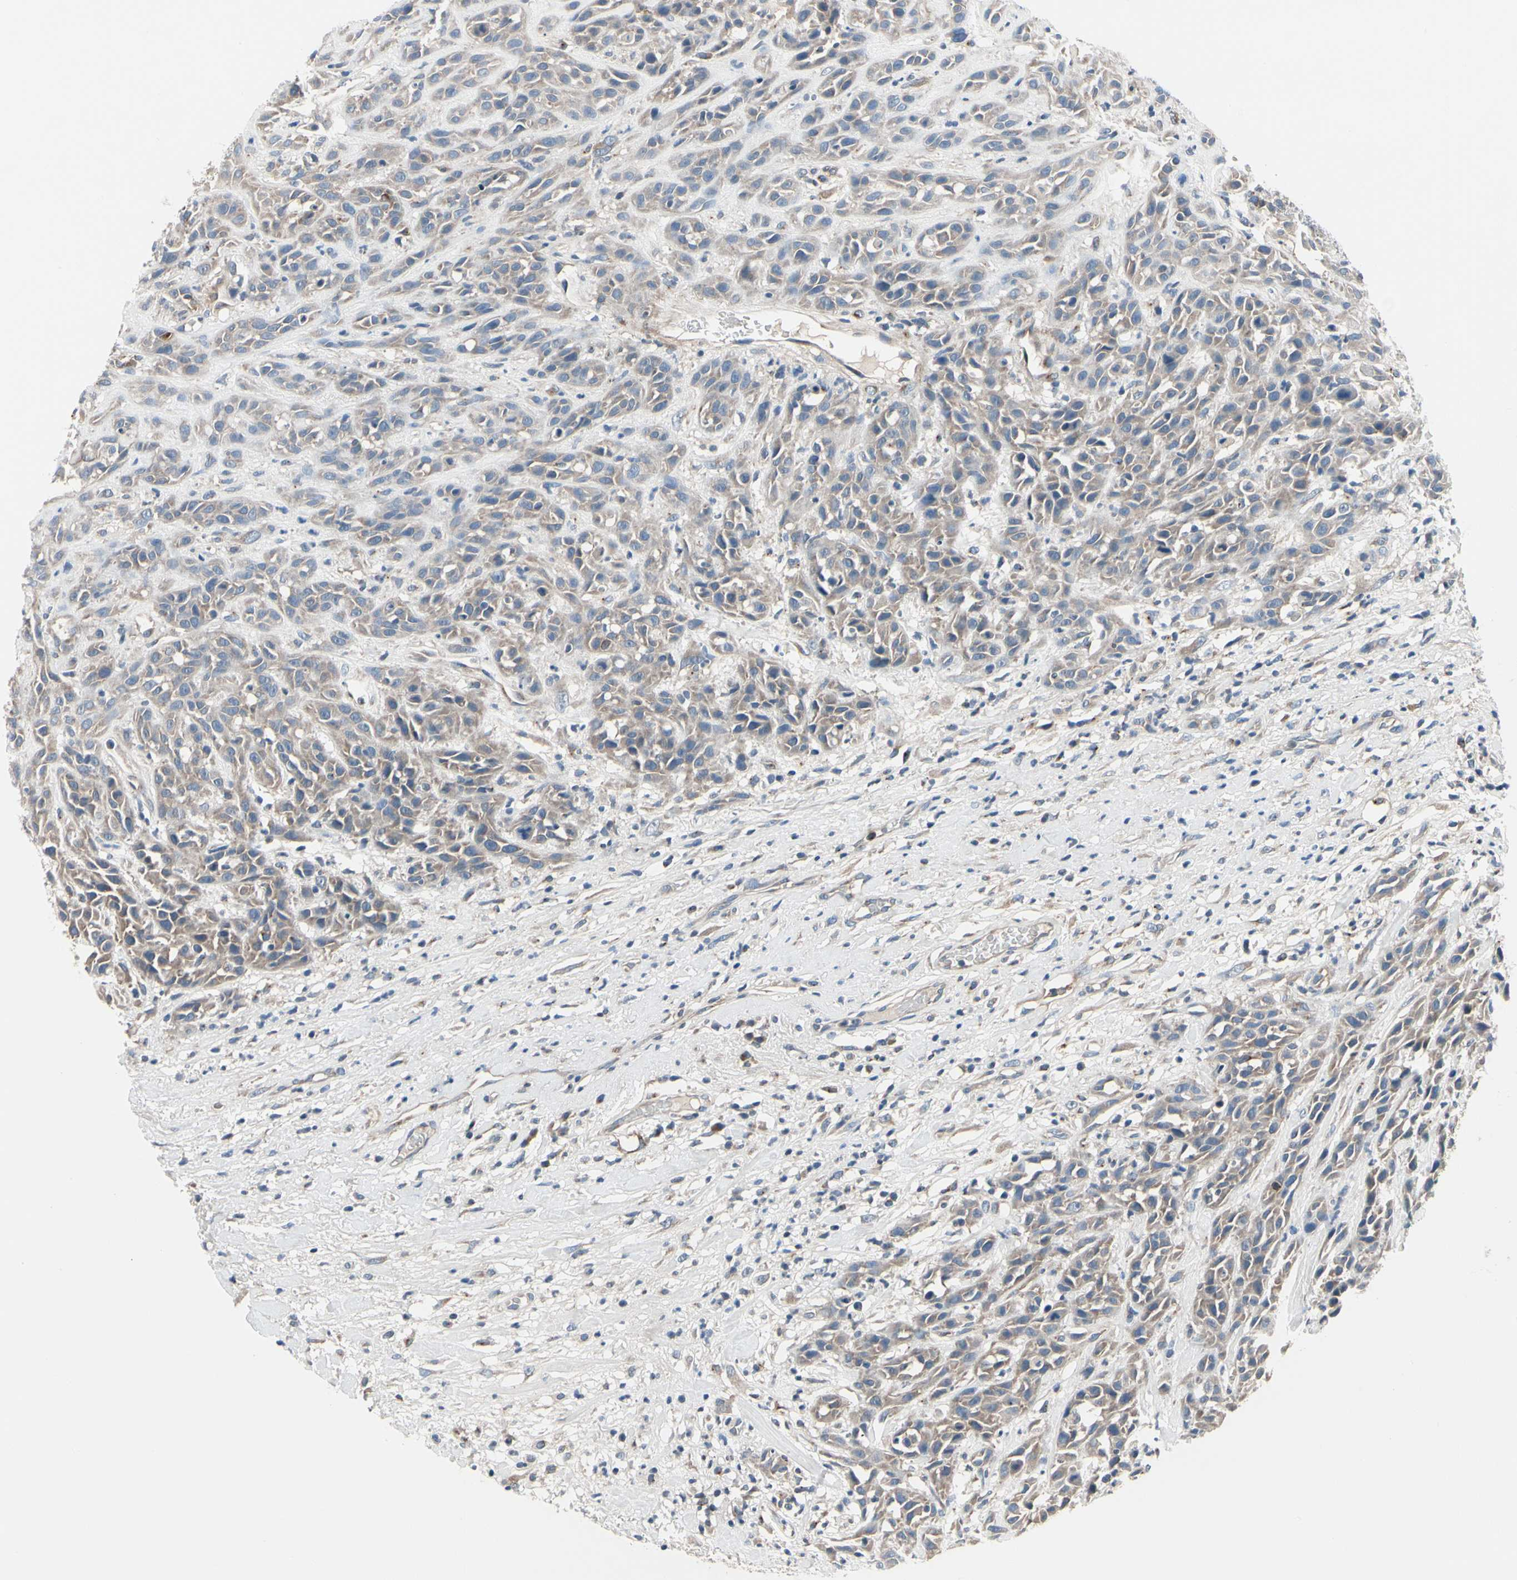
{"staining": {"intensity": "weak", "quantity": ">75%", "location": "cytoplasmic/membranous"}, "tissue": "head and neck cancer", "cell_type": "Tumor cells", "image_type": "cancer", "snomed": [{"axis": "morphology", "description": "Normal tissue, NOS"}, {"axis": "morphology", "description": "Squamous cell carcinoma, NOS"}, {"axis": "topography", "description": "Cartilage tissue"}, {"axis": "topography", "description": "Head-Neck"}], "caption": "Squamous cell carcinoma (head and neck) tissue shows weak cytoplasmic/membranous positivity in approximately >75% of tumor cells, visualized by immunohistochemistry.", "gene": "PRKAR2B", "patient": {"sex": "male", "age": 62}}